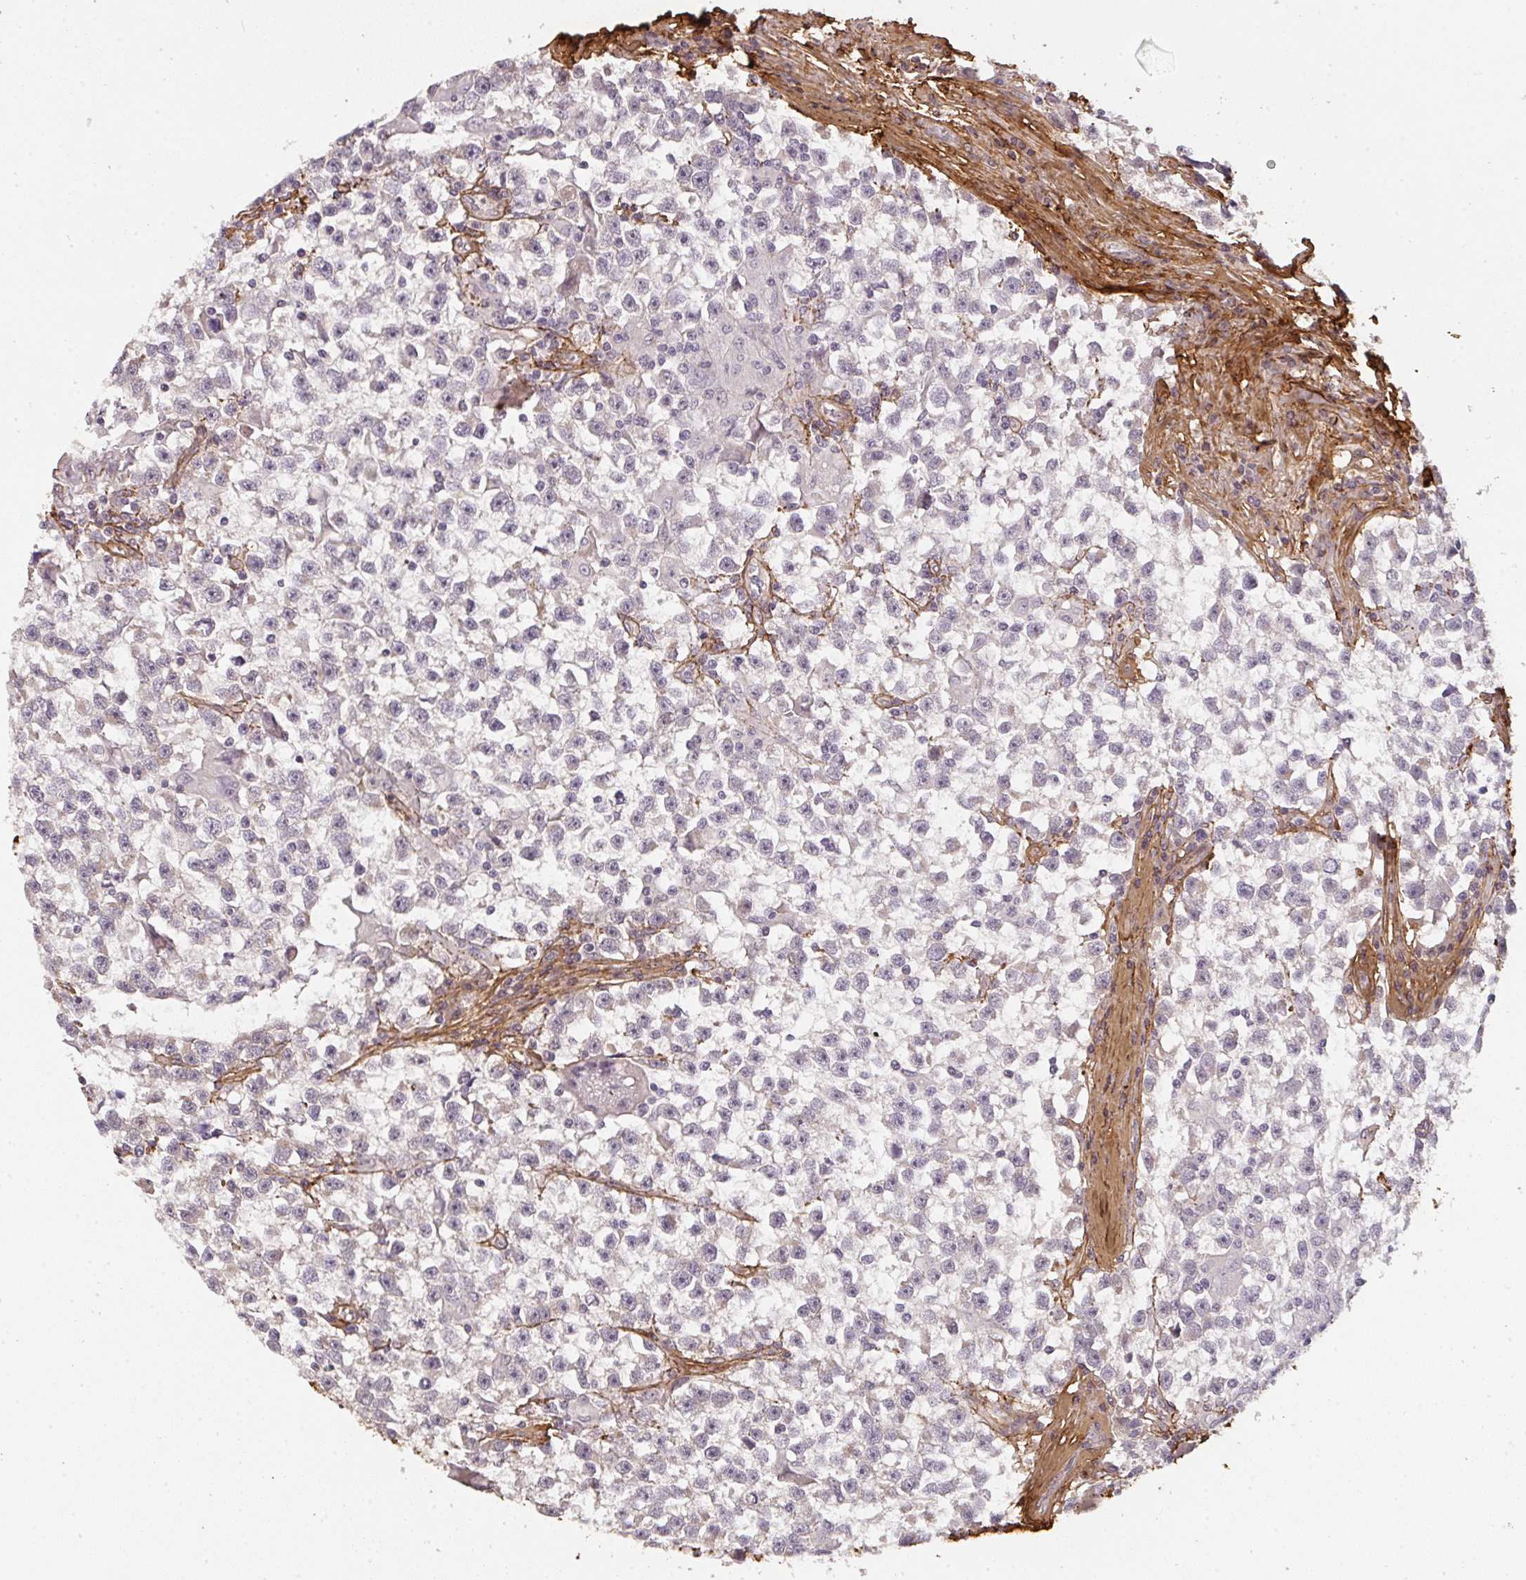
{"staining": {"intensity": "negative", "quantity": "none", "location": "none"}, "tissue": "testis cancer", "cell_type": "Tumor cells", "image_type": "cancer", "snomed": [{"axis": "morphology", "description": "Seminoma, NOS"}, {"axis": "topography", "description": "Testis"}], "caption": "DAB immunohistochemical staining of human testis cancer exhibits no significant positivity in tumor cells.", "gene": "COL3A1", "patient": {"sex": "male", "age": 31}}